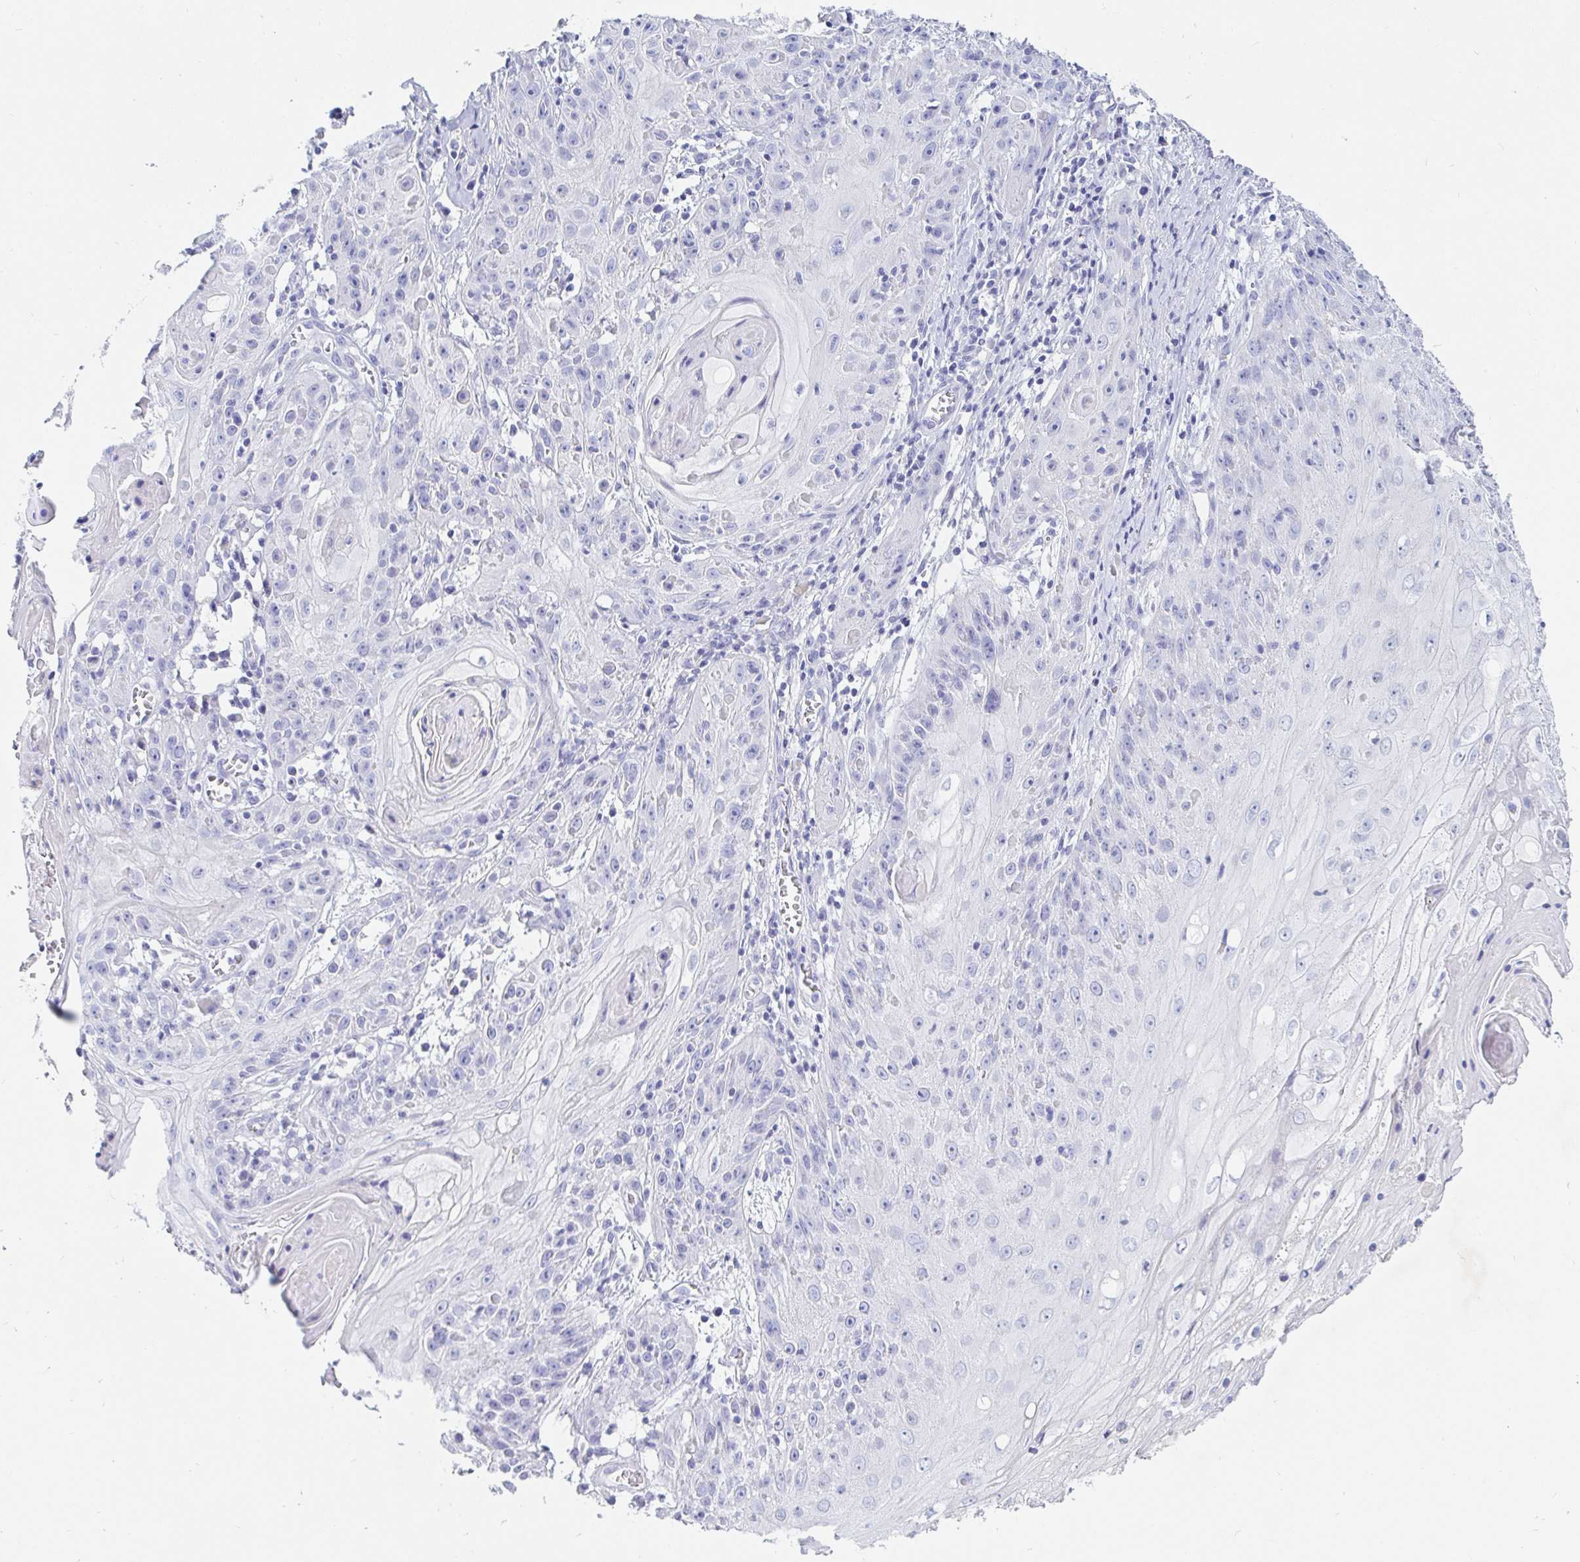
{"staining": {"intensity": "negative", "quantity": "none", "location": "none"}, "tissue": "skin cancer", "cell_type": "Tumor cells", "image_type": "cancer", "snomed": [{"axis": "morphology", "description": "Squamous cell carcinoma, NOS"}, {"axis": "topography", "description": "Skin"}, {"axis": "topography", "description": "Vulva"}], "caption": "Immunohistochemistry (IHC) histopathology image of neoplastic tissue: human skin cancer stained with DAB exhibits no significant protein positivity in tumor cells. Brightfield microscopy of IHC stained with DAB (brown) and hematoxylin (blue), captured at high magnification.", "gene": "NR2E1", "patient": {"sex": "female", "age": 76}}